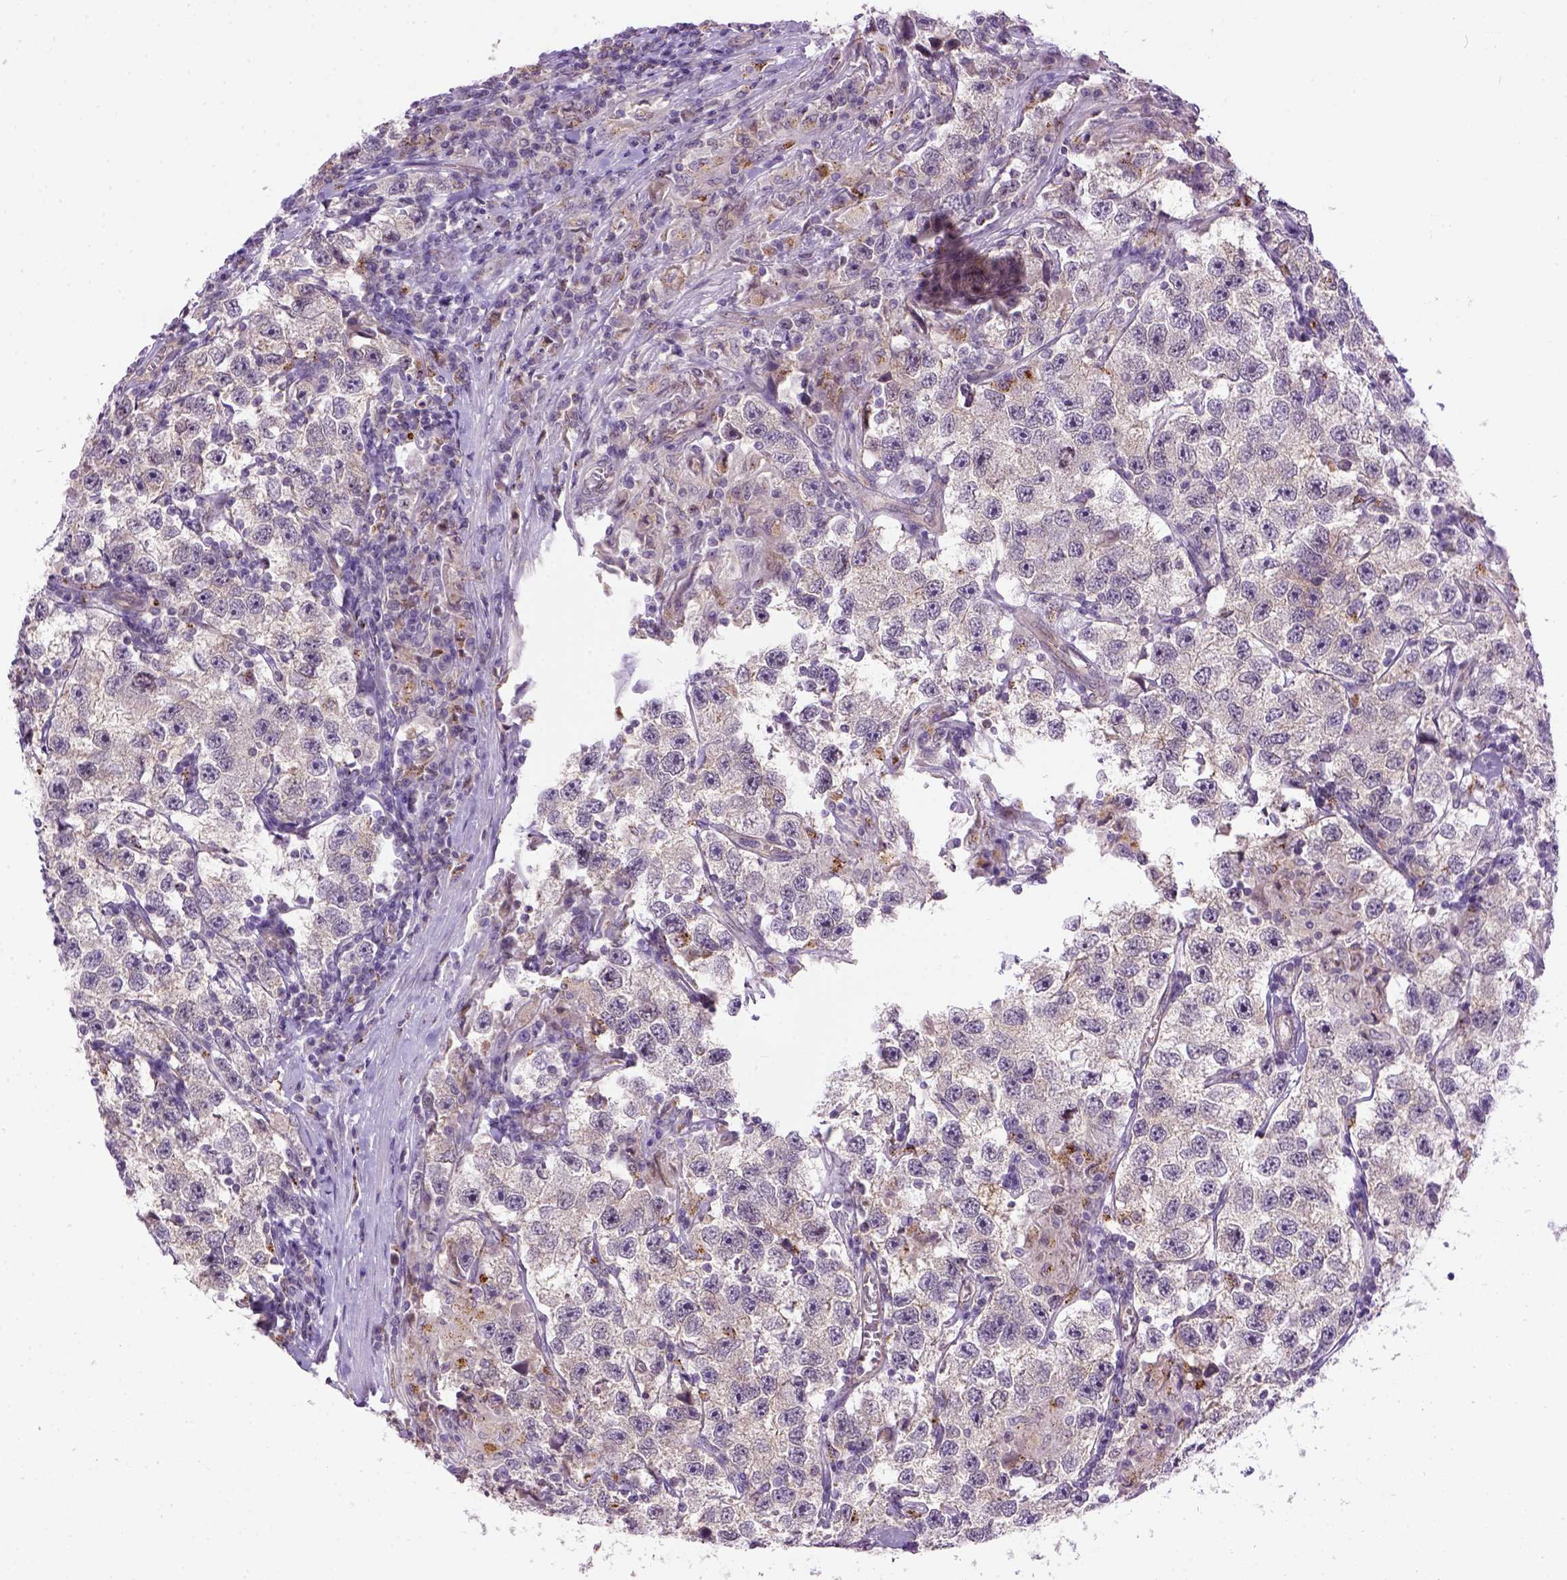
{"staining": {"intensity": "negative", "quantity": "none", "location": "none"}, "tissue": "testis cancer", "cell_type": "Tumor cells", "image_type": "cancer", "snomed": [{"axis": "morphology", "description": "Seminoma, NOS"}, {"axis": "topography", "description": "Testis"}], "caption": "IHC micrograph of human testis cancer stained for a protein (brown), which shows no staining in tumor cells. (Stains: DAB immunohistochemistry with hematoxylin counter stain, Microscopy: brightfield microscopy at high magnification).", "gene": "KAZN", "patient": {"sex": "male", "age": 26}}